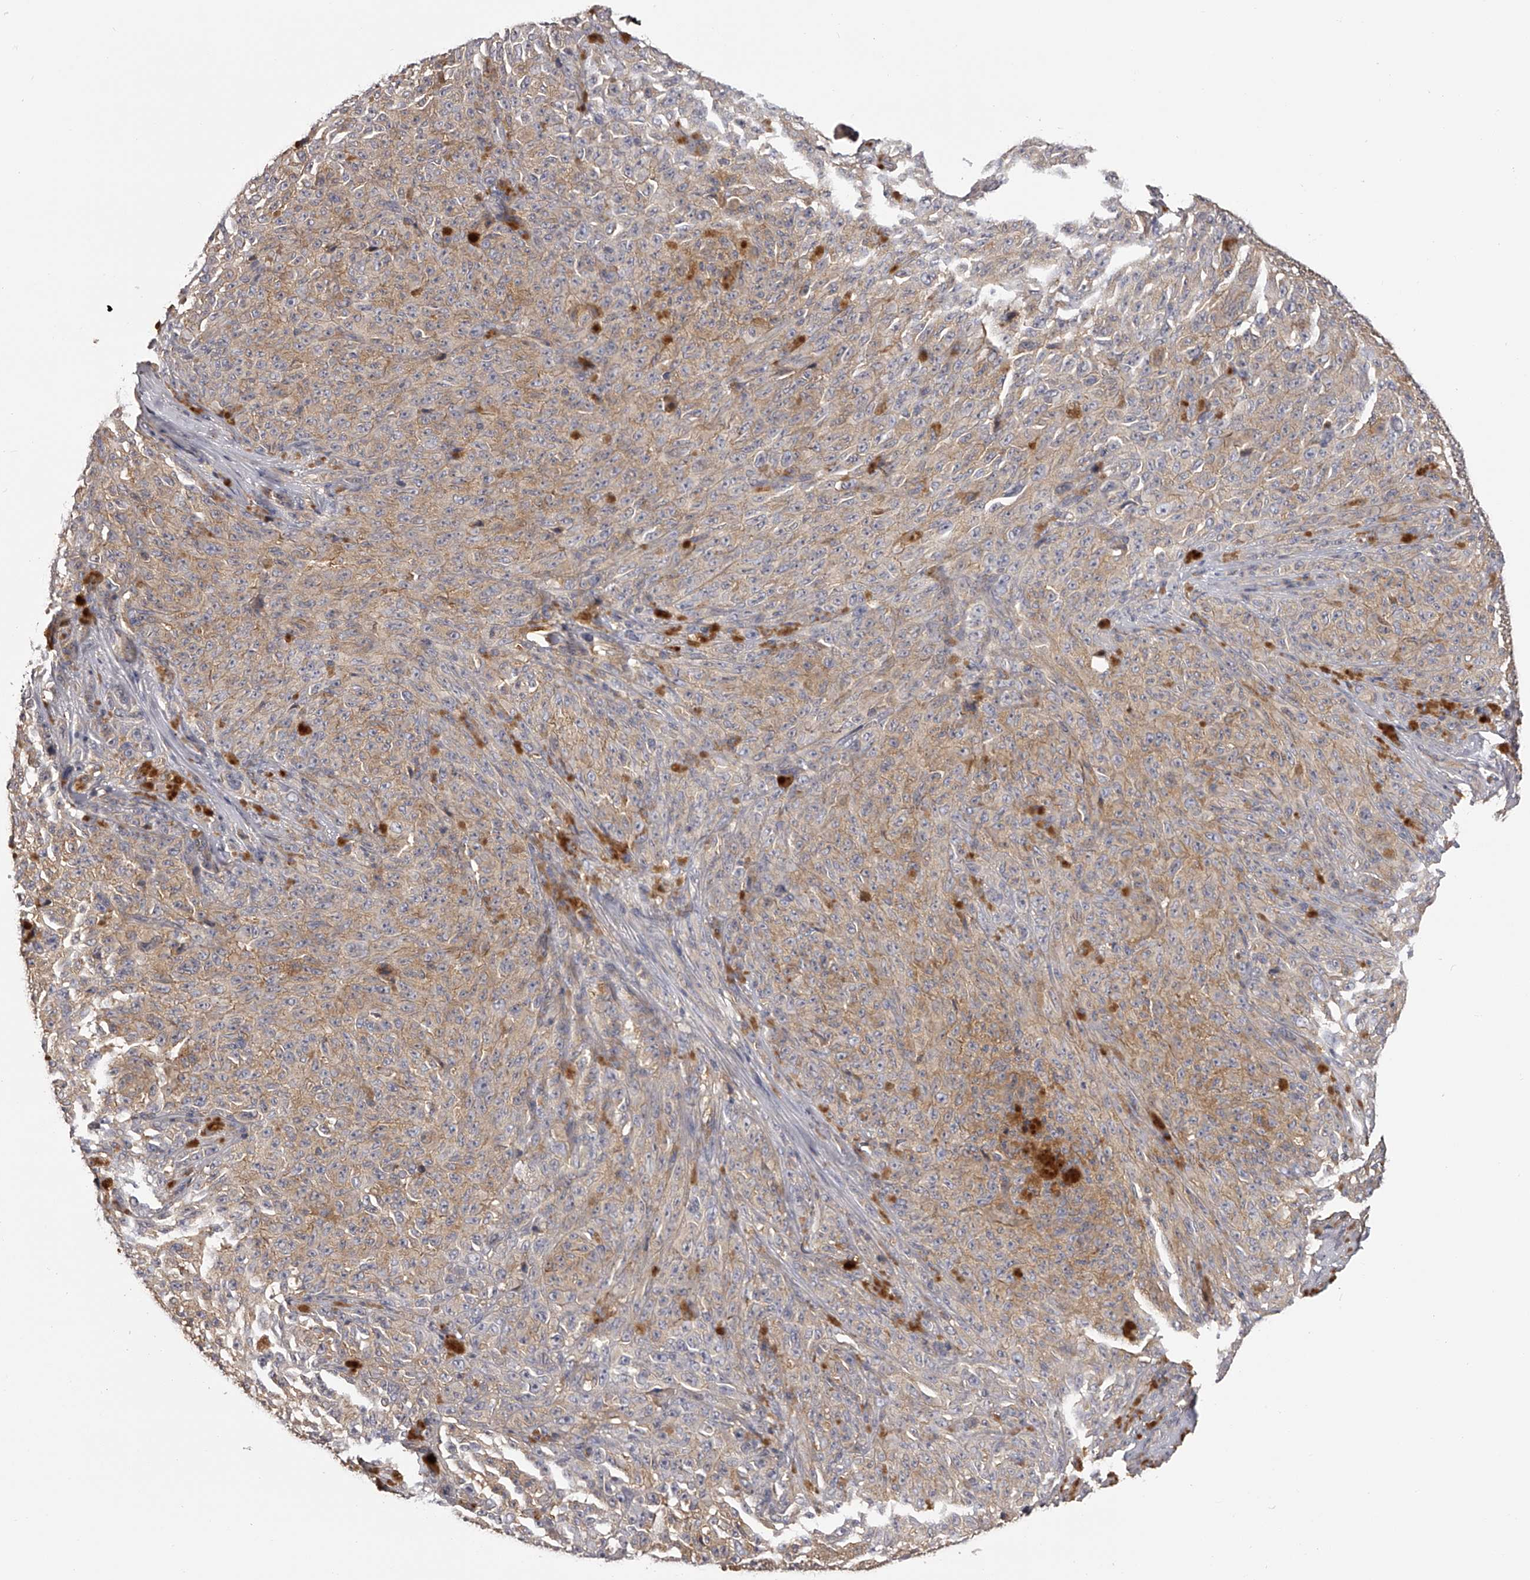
{"staining": {"intensity": "moderate", "quantity": ">75%", "location": "cytoplasmic/membranous"}, "tissue": "melanoma", "cell_type": "Tumor cells", "image_type": "cancer", "snomed": [{"axis": "morphology", "description": "Malignant melanoma, NOS"}, {"axis": "topography", "description": "Skin"}], "caption": "High-power microscopy captured an IHC micrograph of malignant melanoma, revealing moderate cytoplasmic/membranous expression in approximately >75% of tumor cells.", "gene": "TNN", "patient": {"sex": "female", "age": 82}}